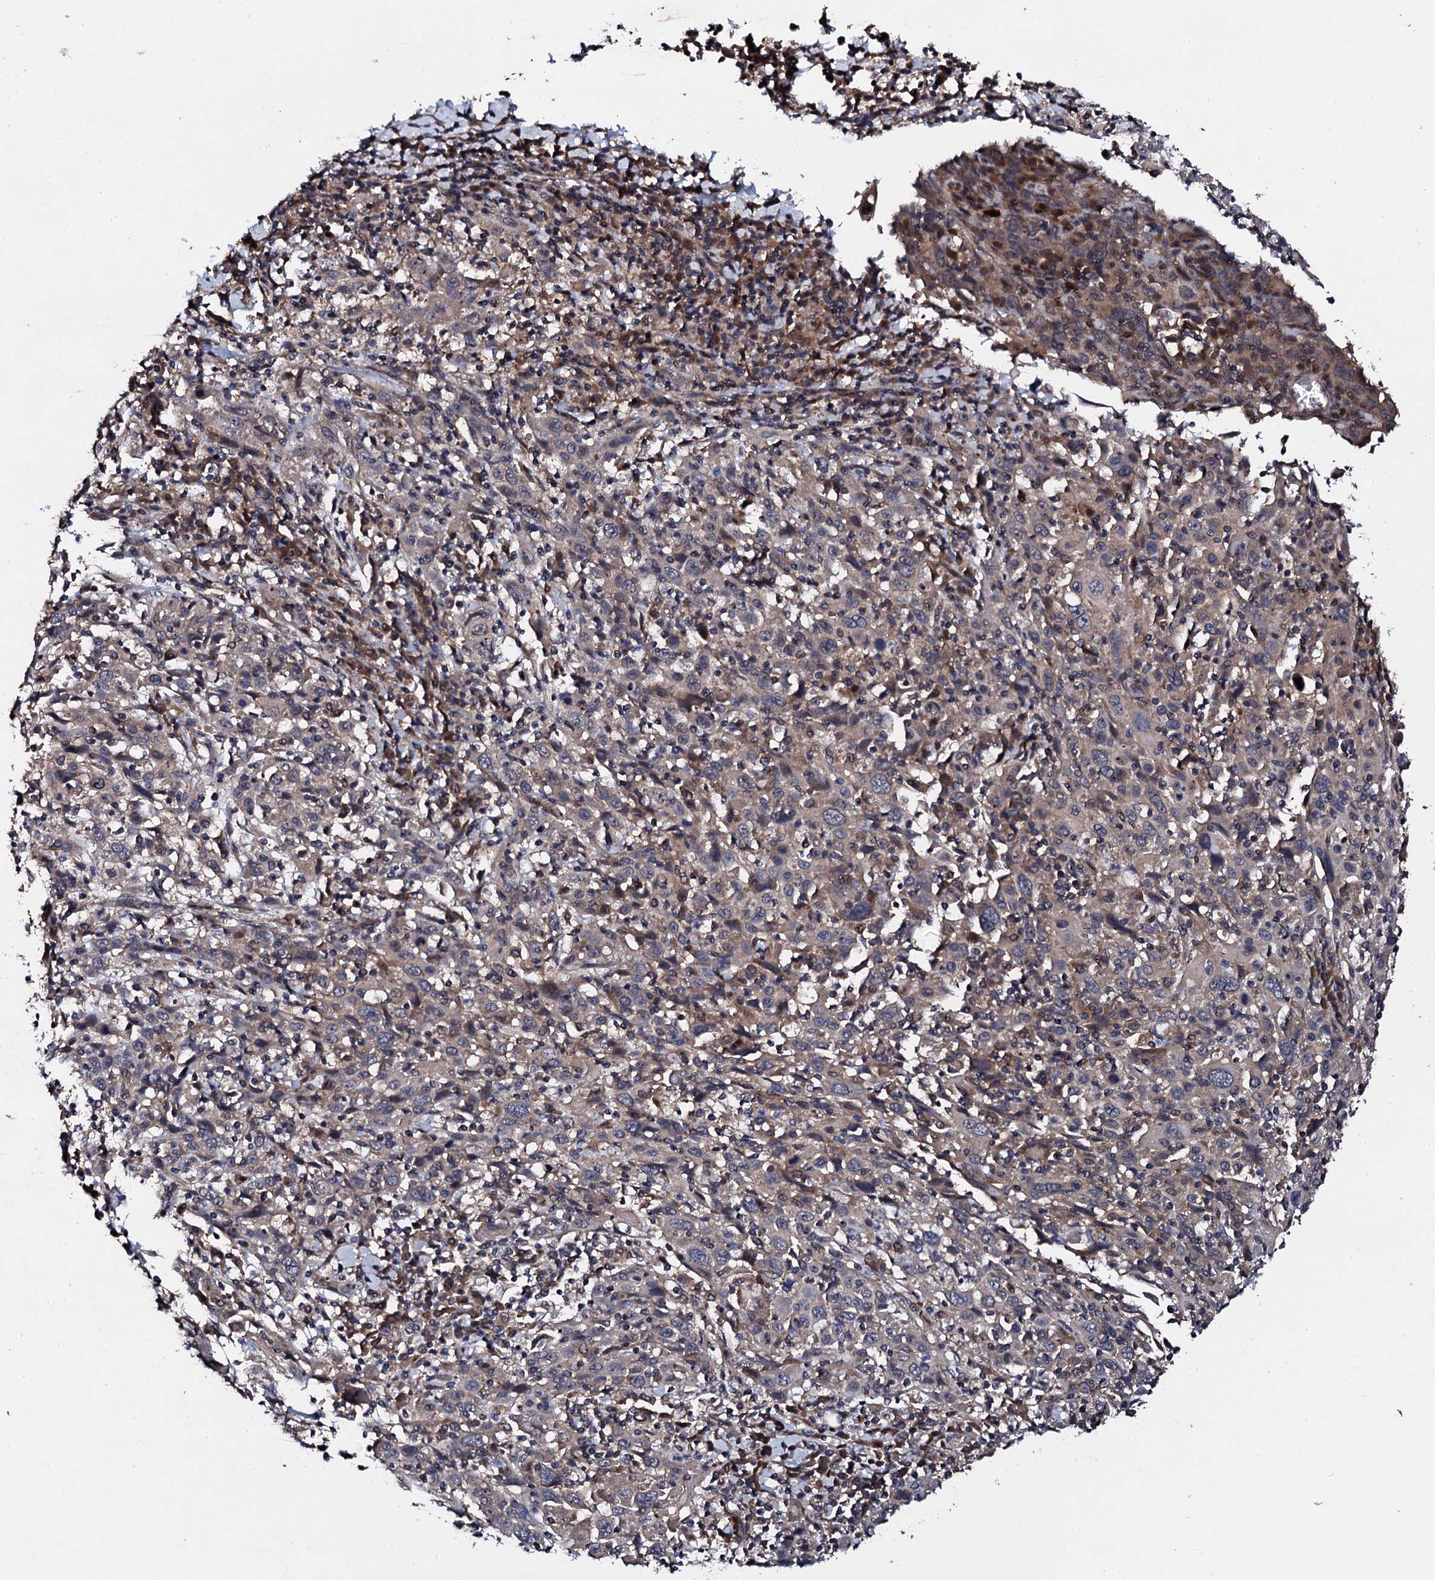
{"staining": {"intensity": "weak", "quantity": "<25%", "location": "cytoplasmic/membranous"}, "tissue": "cervical cancer", "cell_type": "Tumor cells", "image_type": "cancer", "snomed": [{"axis": "morphology", "description": "Squamous cell carcinoma, NOS"}, {"axis": "topography", "description": "Cervix"}], "caption": "Immunohistochemical staining of cervical cancer exhibits no significant positivity in tumor cells.", "gene": "IP6K1", "patient": {"sex": "female", "age": 46}}